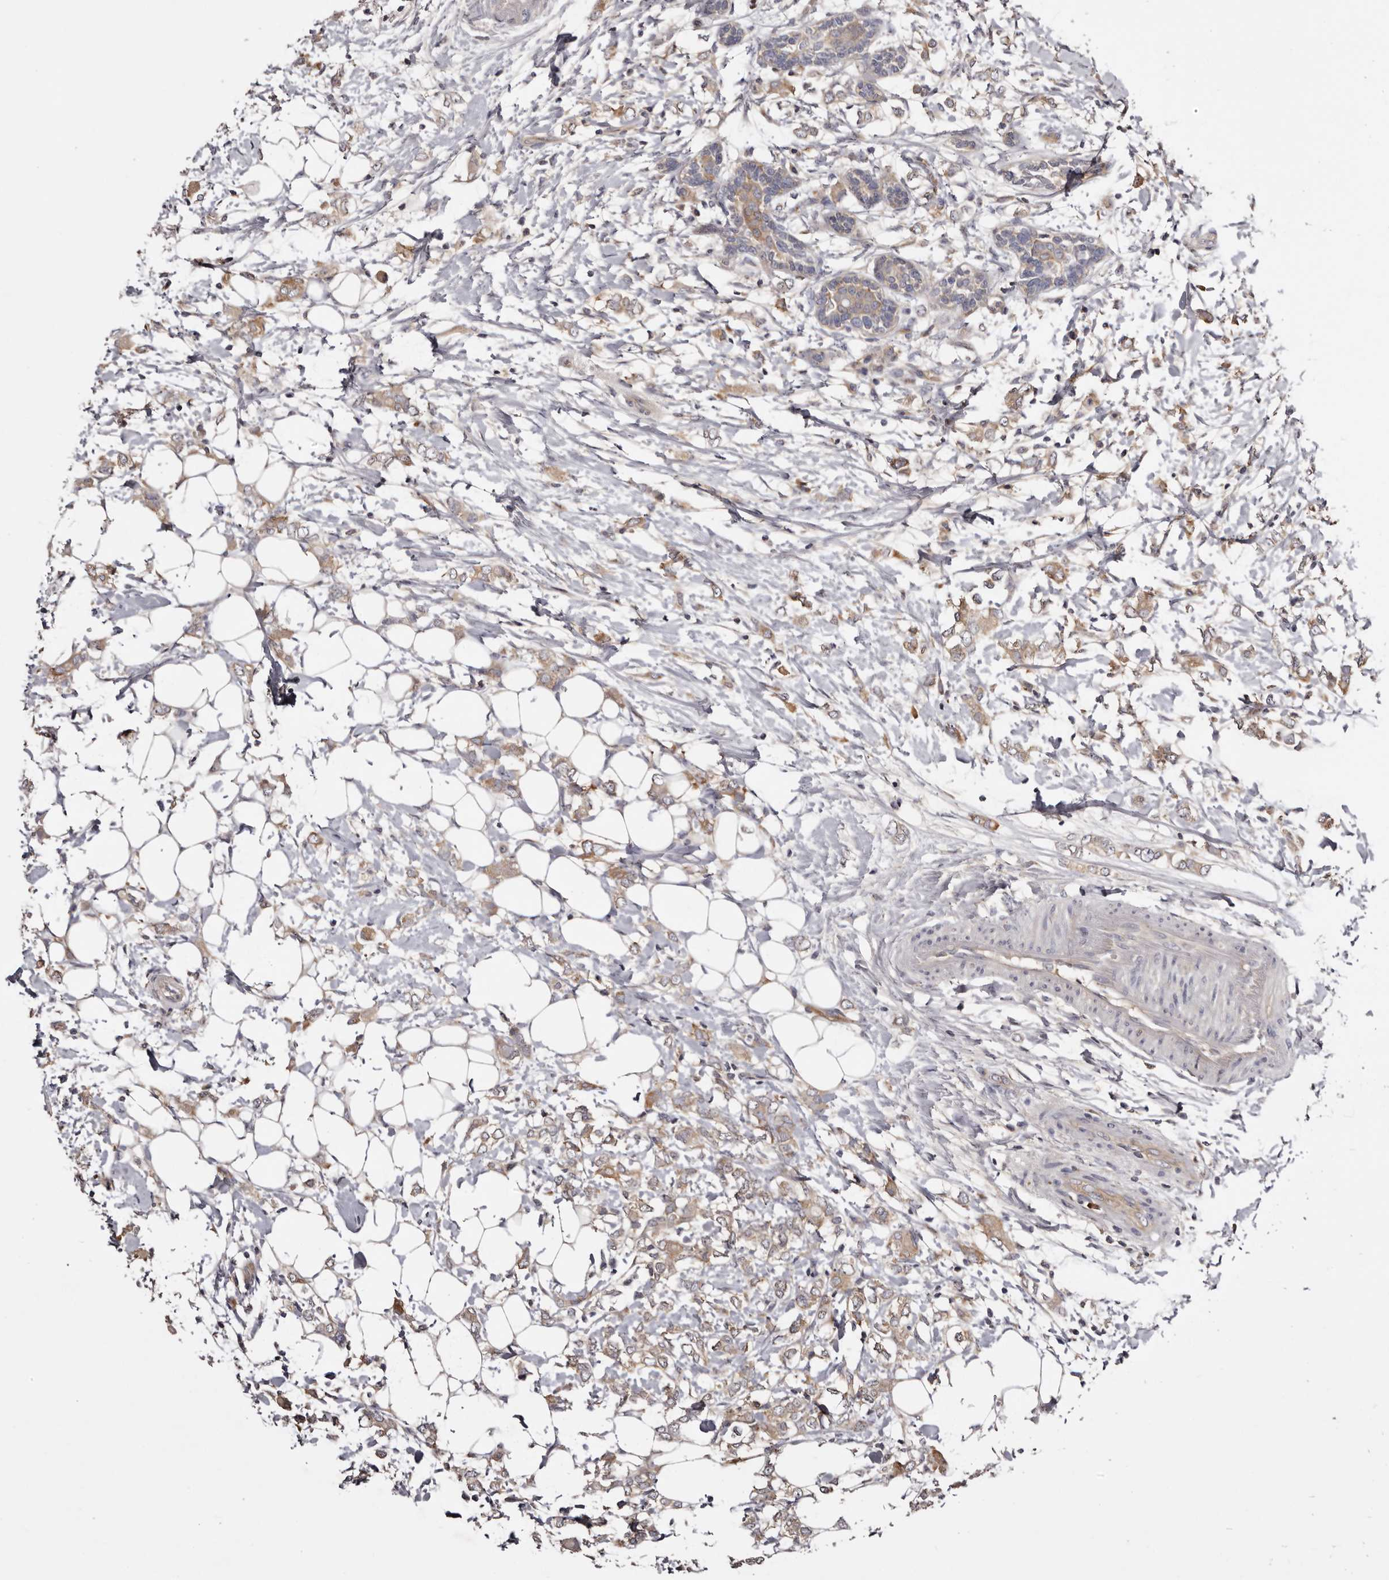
{"staining": {"intensity": "moderate", "quantity": ">75%", "location": "cytoplasmic/membranous"}, "tissue": "breast cancer", "cell_type": "Tumor cells", "image_type": "cancer", "snomed": [{"axis": "morphology", "description": "Normal tissue, NOS"}, {"axis": "morphology", "description": "Lobular carcinoma"}, {"axis": "topography", "description": "Breast"}], "caption": "Immunohistochemical staining of human lobular carcinoma (breast) reveals medium levels of moderate cytoplasmic/membranous staining in approximately >75% of tumor cells. (DAB IHC with brightfield microscopy, high magnification).", "gene": "LTV1", "patient": {"sex": "female", "age": 47}}